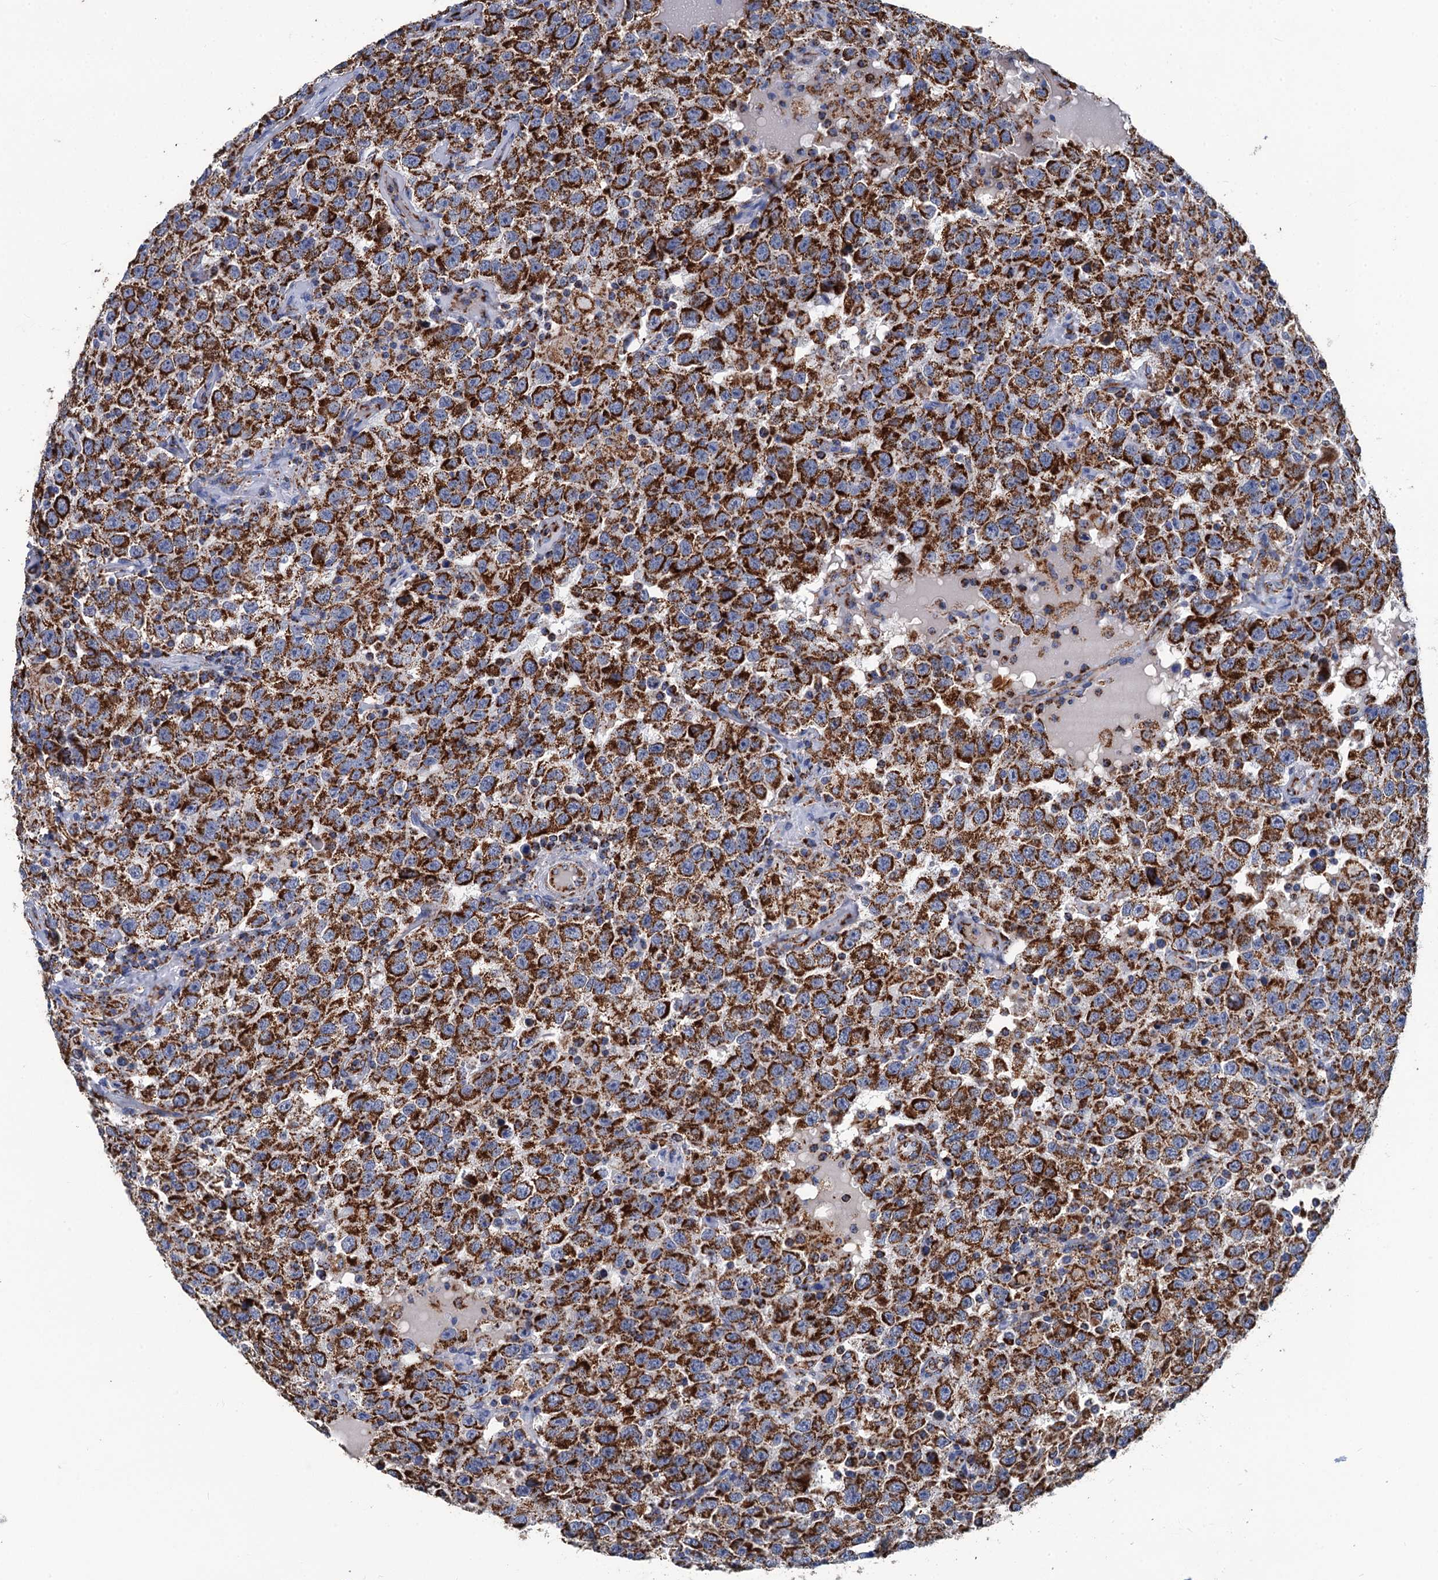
{"staining": {"intensity": "strong", "quantity": ">75%", "location": "cytoplasmic/membranous"}, "tissue": "testis cancer", "cell_type": "Tumor cells", "image_type": "cancer", "snomed": [{"axis": "morphology", "description": "Seminoma, NOS"}, {"axis": "topography", "description": "Testis"}], "caption": "A photomicrograph of testis cancer (seminoma) stained for a protein reveals strong cytoplasmic/membranous brown staining in tumor cells.", "gene": "IVD", "patient": {"sex": "male", "age": 41}}